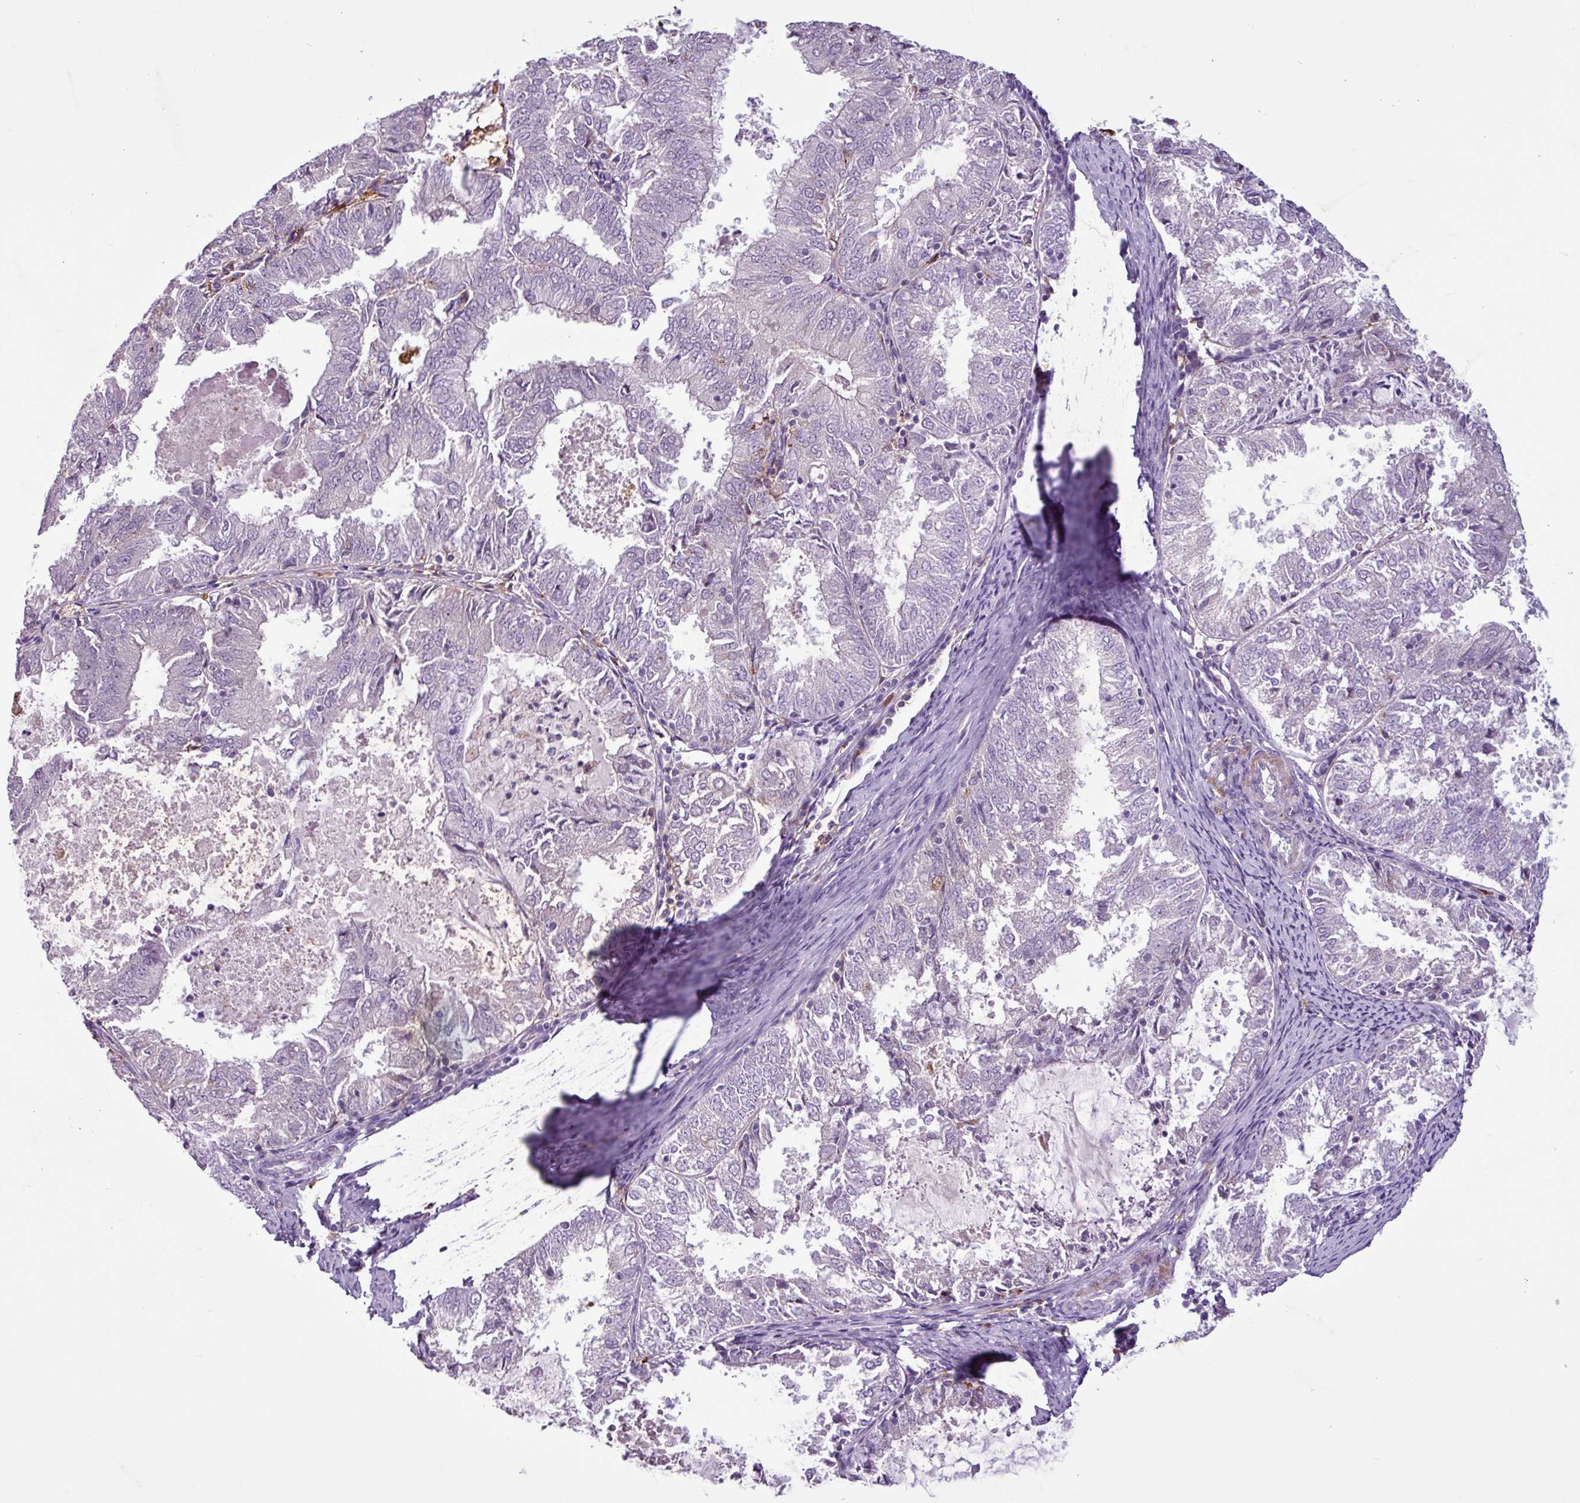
{"staining": {"intensity": "negative", "quantity": "none", "location": "none"}, "tissue": "endometrial cancer", "cell_type": "Tumor cells", "image_type": "cancer", "snomed": [{"axis": "morphology", "description": "Adenocarcinoma, NOS"}, {"axis": "topography", "description": "Endometrium"}], "caption": "Immunohistochemical staining of endometrial cancer demonstrates no significant expression in tumor cells.", "gene": "C9orf24", "patient": {"sex": "female", "age": 57}}